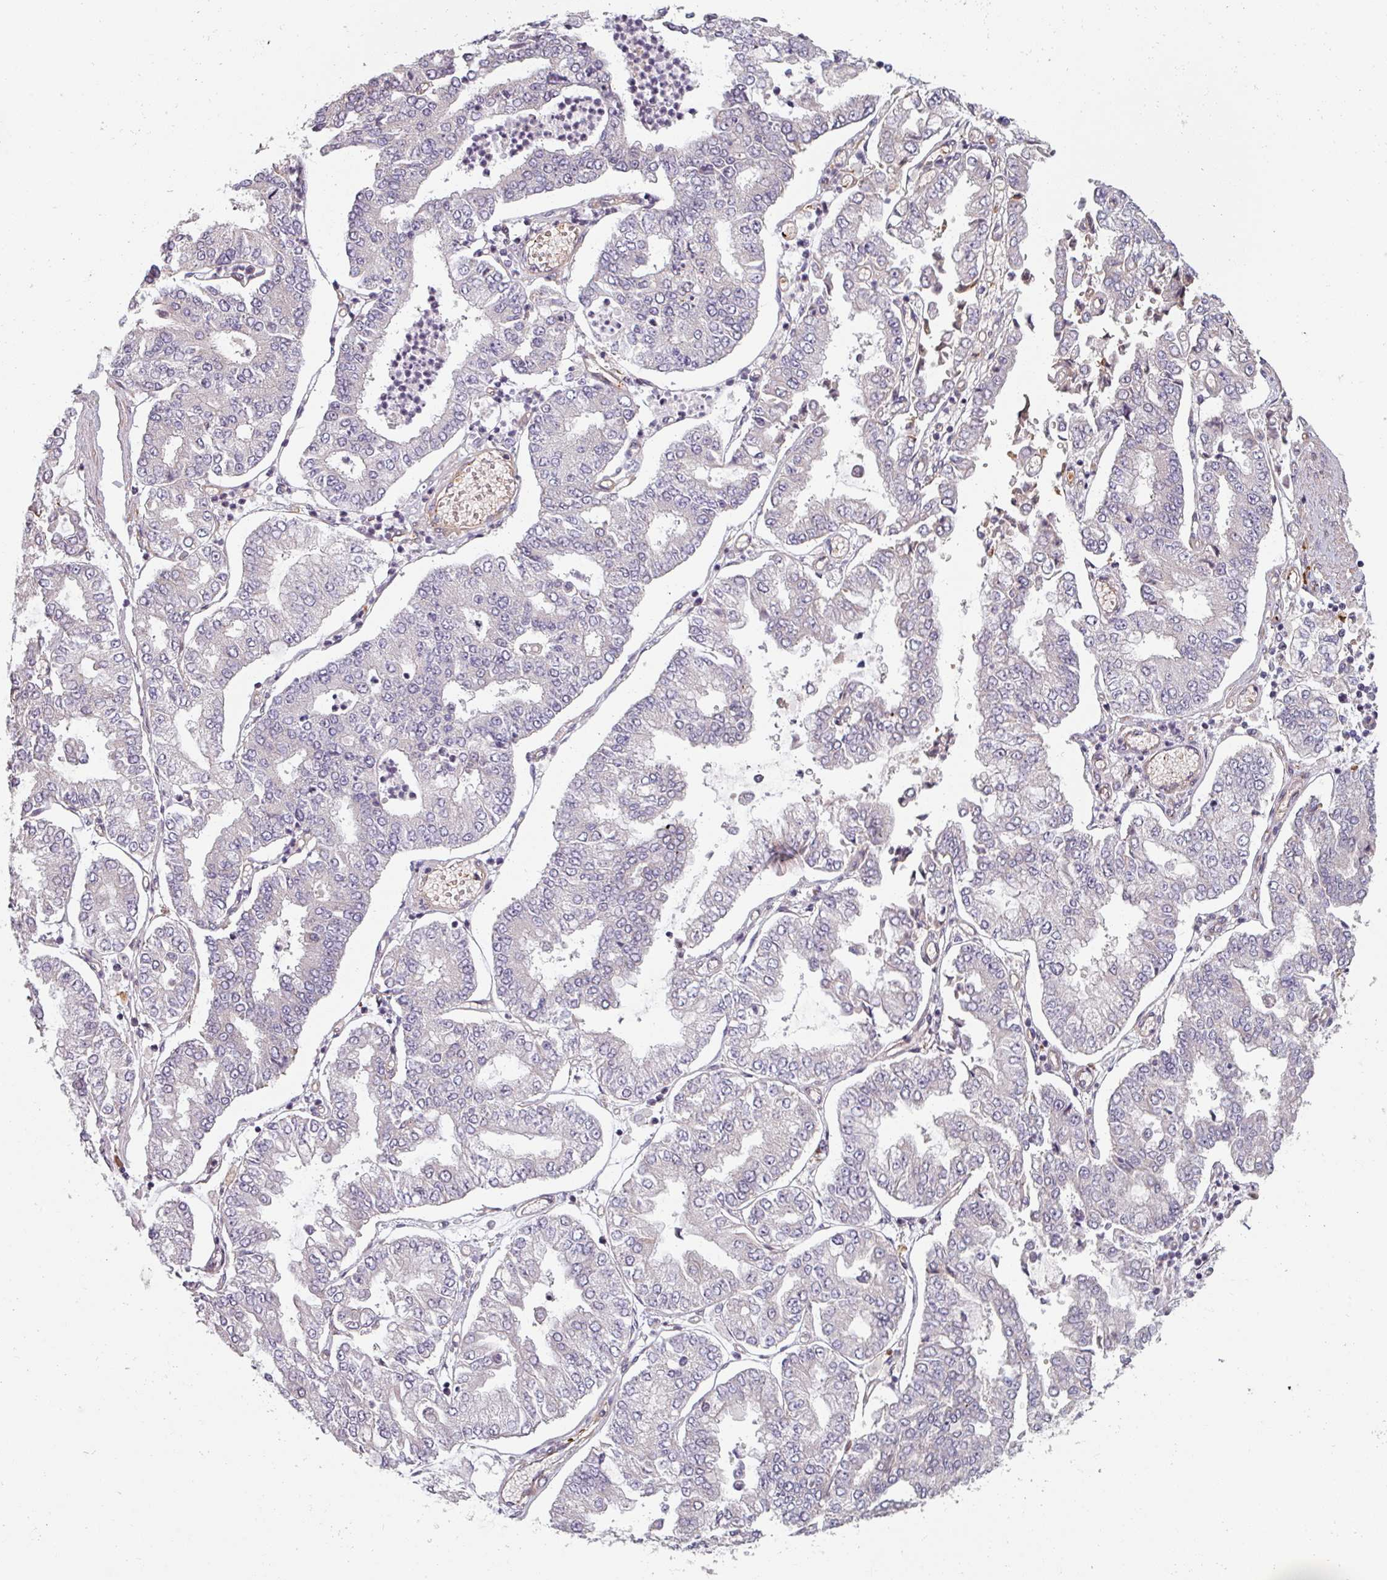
{"staining": {"intensity": "negative", "quantity": "none", "location": "none"}, "tissue": "stomach cancer", "cell_type": "Tumor cells", "image_type": "cancer", "snomed": [{"axis": "morphology", "description": "Adenocarcinoma, NOS"}, {"axis": "topography", "description": "Stomach"}], "caption": "Immunohistochemical staining of human stomach cancer displays no significant expression in tumor cells. (Brightfield microscopy of DAB immunohistochemistry at high magnification).", "gene": "C4BPB", "patient": {"sex": "male", "age": 76}}